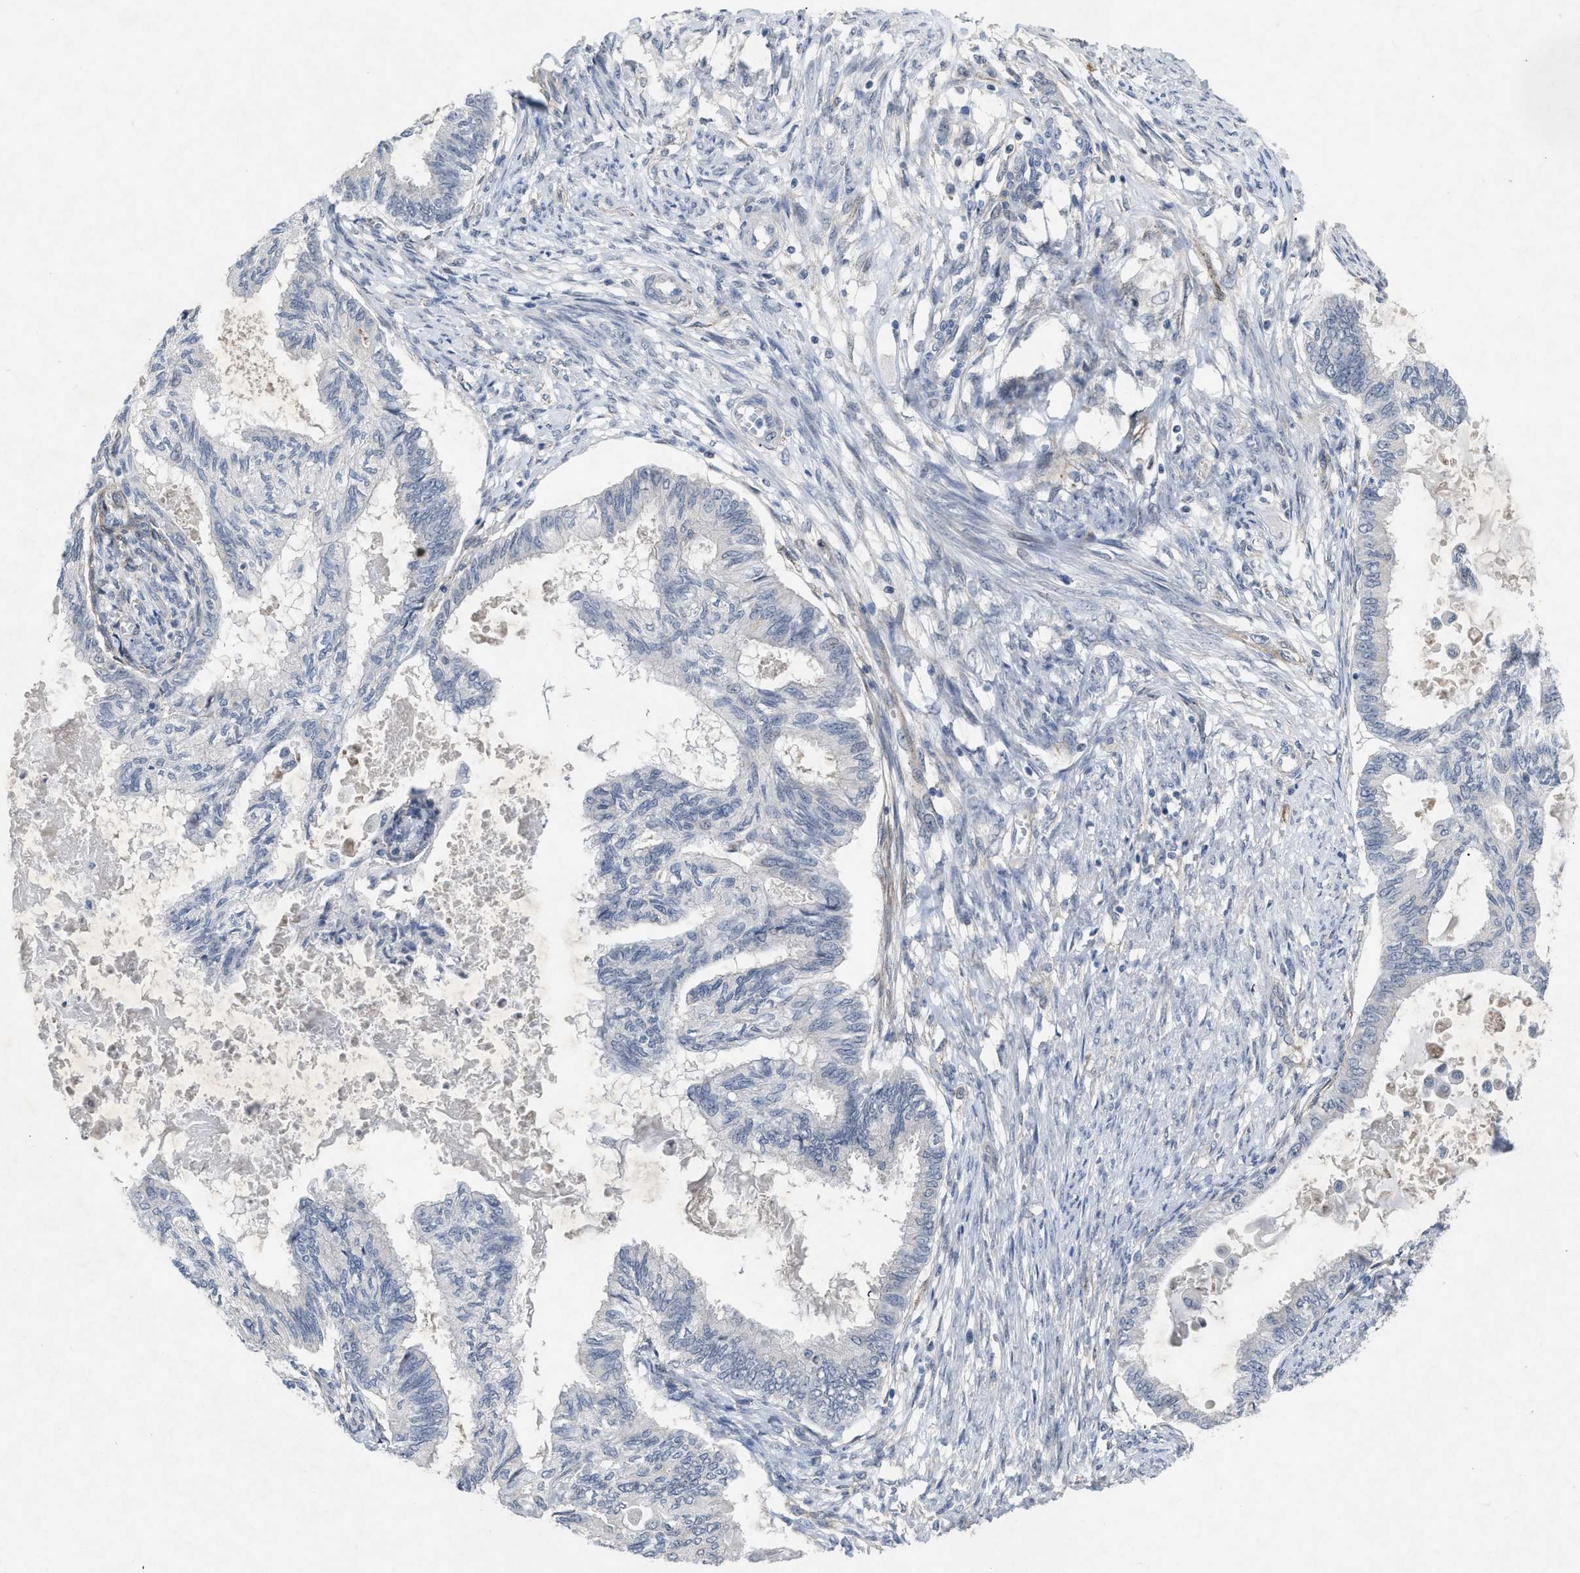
{"staining": {"intensity": "negative", "quantity": "none", "location": "none"}, "tissue": "cervical cancer", "cell_type": "Tumor cells", "image_type": "cancer", "snomed": [{"axis": "morphology", "description": "Normal tissue, NOS"}, {"axis": "morphology", "description": "Adenocarcinoma, NOS"}, {"axis": "topography", "description": "Cervix"}, {"axis": "topography", "description": "Endometrium"}], "caption": "This is an IHC histopathology image of cervical cancer (adenocarcinoma). There is no expression in tumor cells.", "gene": "PDGFRA", "patient": {"sex": "female", "age": 86}}